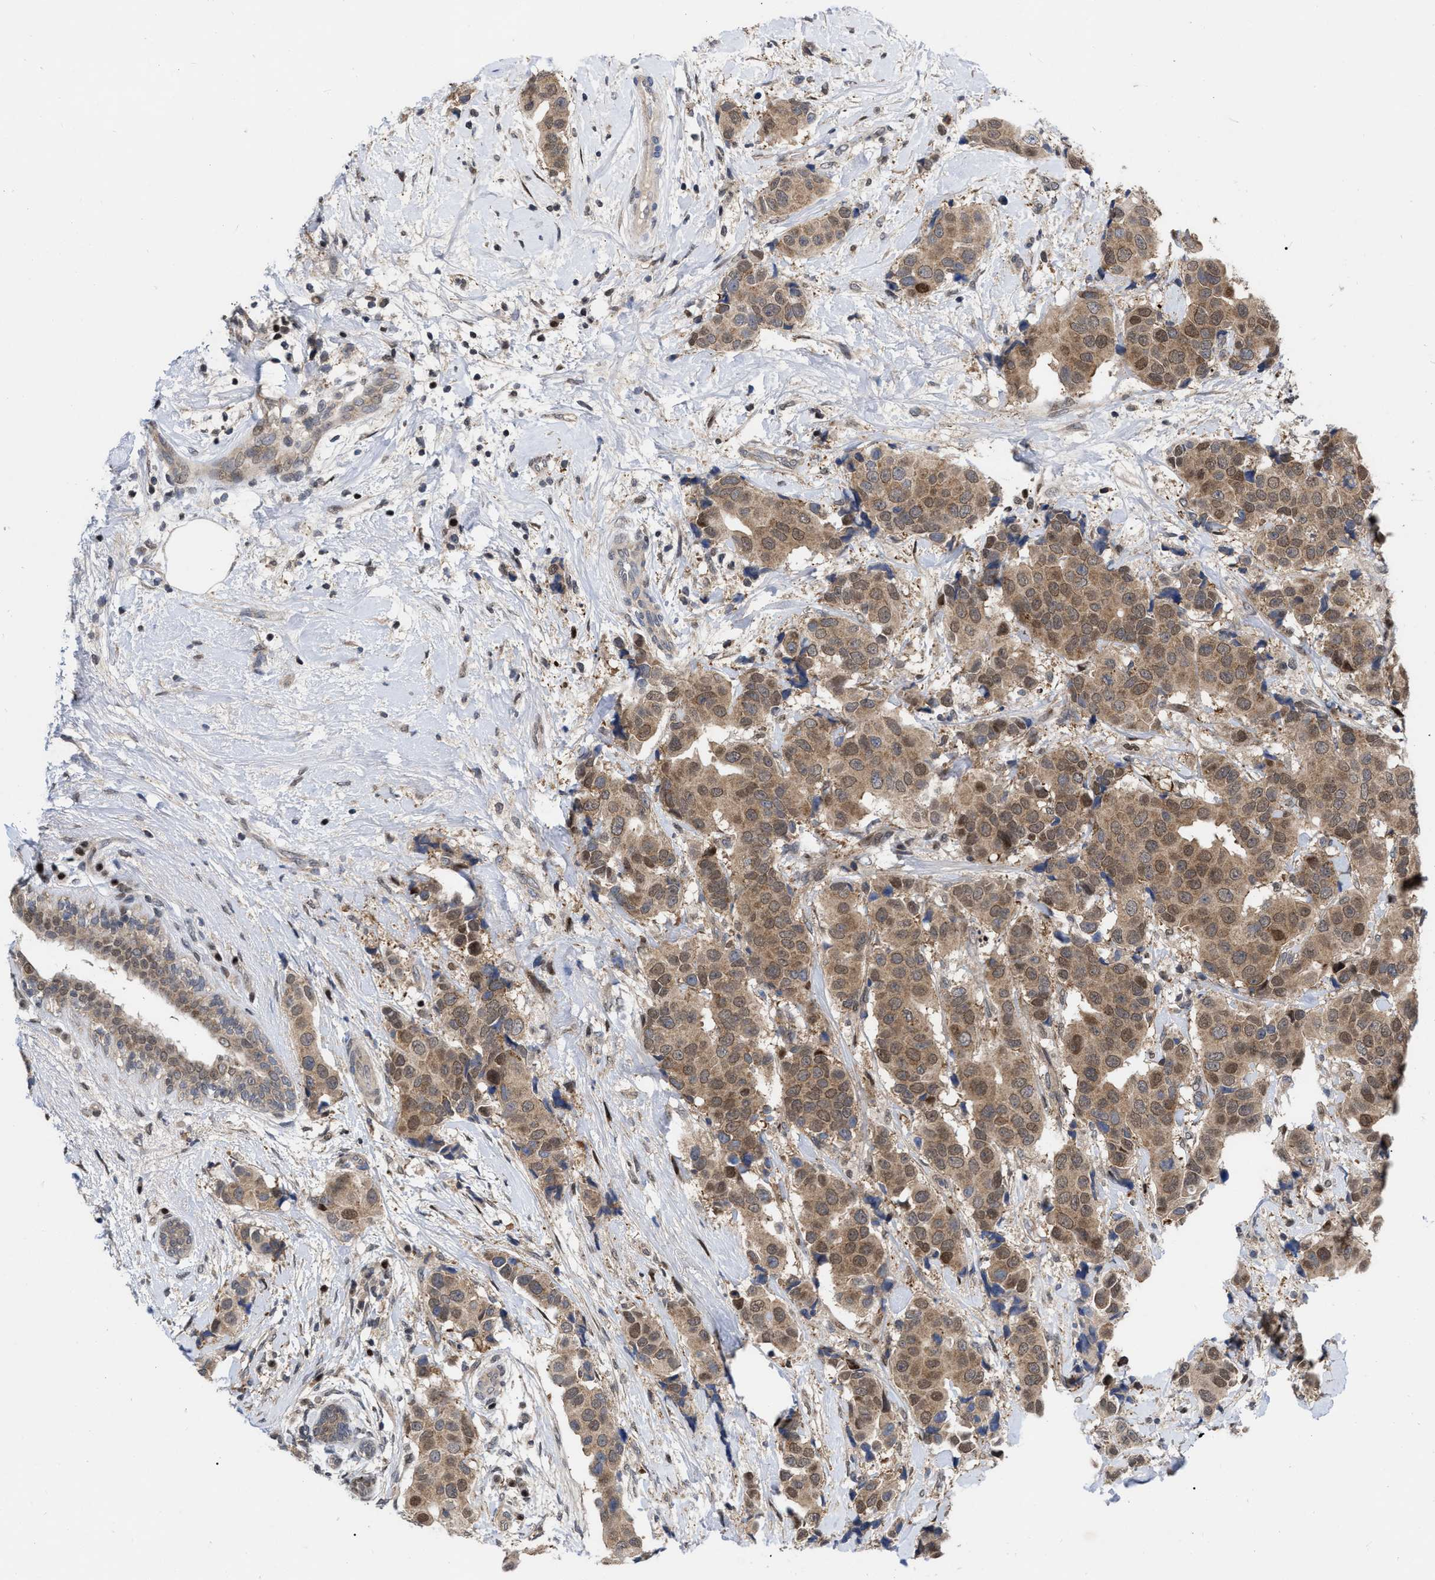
{"staining": {"intensity": "moderate", "quantity": ">75%", "location": "cytoplasmic/membranous,nuclear"}, "tissue": "breast cancer", "cell_type": "Tumor cells", "image_type": "cancer", "snomed": [{"axis": "morphology", "description": "Normal tissue, NOS"}, {"axis": "morphology", "description": "Duct carcinoma"}, {"axis": "topography", "description": "Breast"}], "caption": "Immunohistochemistry (IHC) photomicrograph of neoplastic tissue: infiltrating ductal carcinoma (breast) stained using immunohistochemistry shows medium levels of moderate protein expression localized specifically in the cytoplasmic/membranous and nuclear of tumor cells, appearing as a cytoplasmic/membranous and nuclear brown color.", "gene": "MDM4", "patient": {"sex": "female", "age": 39}}